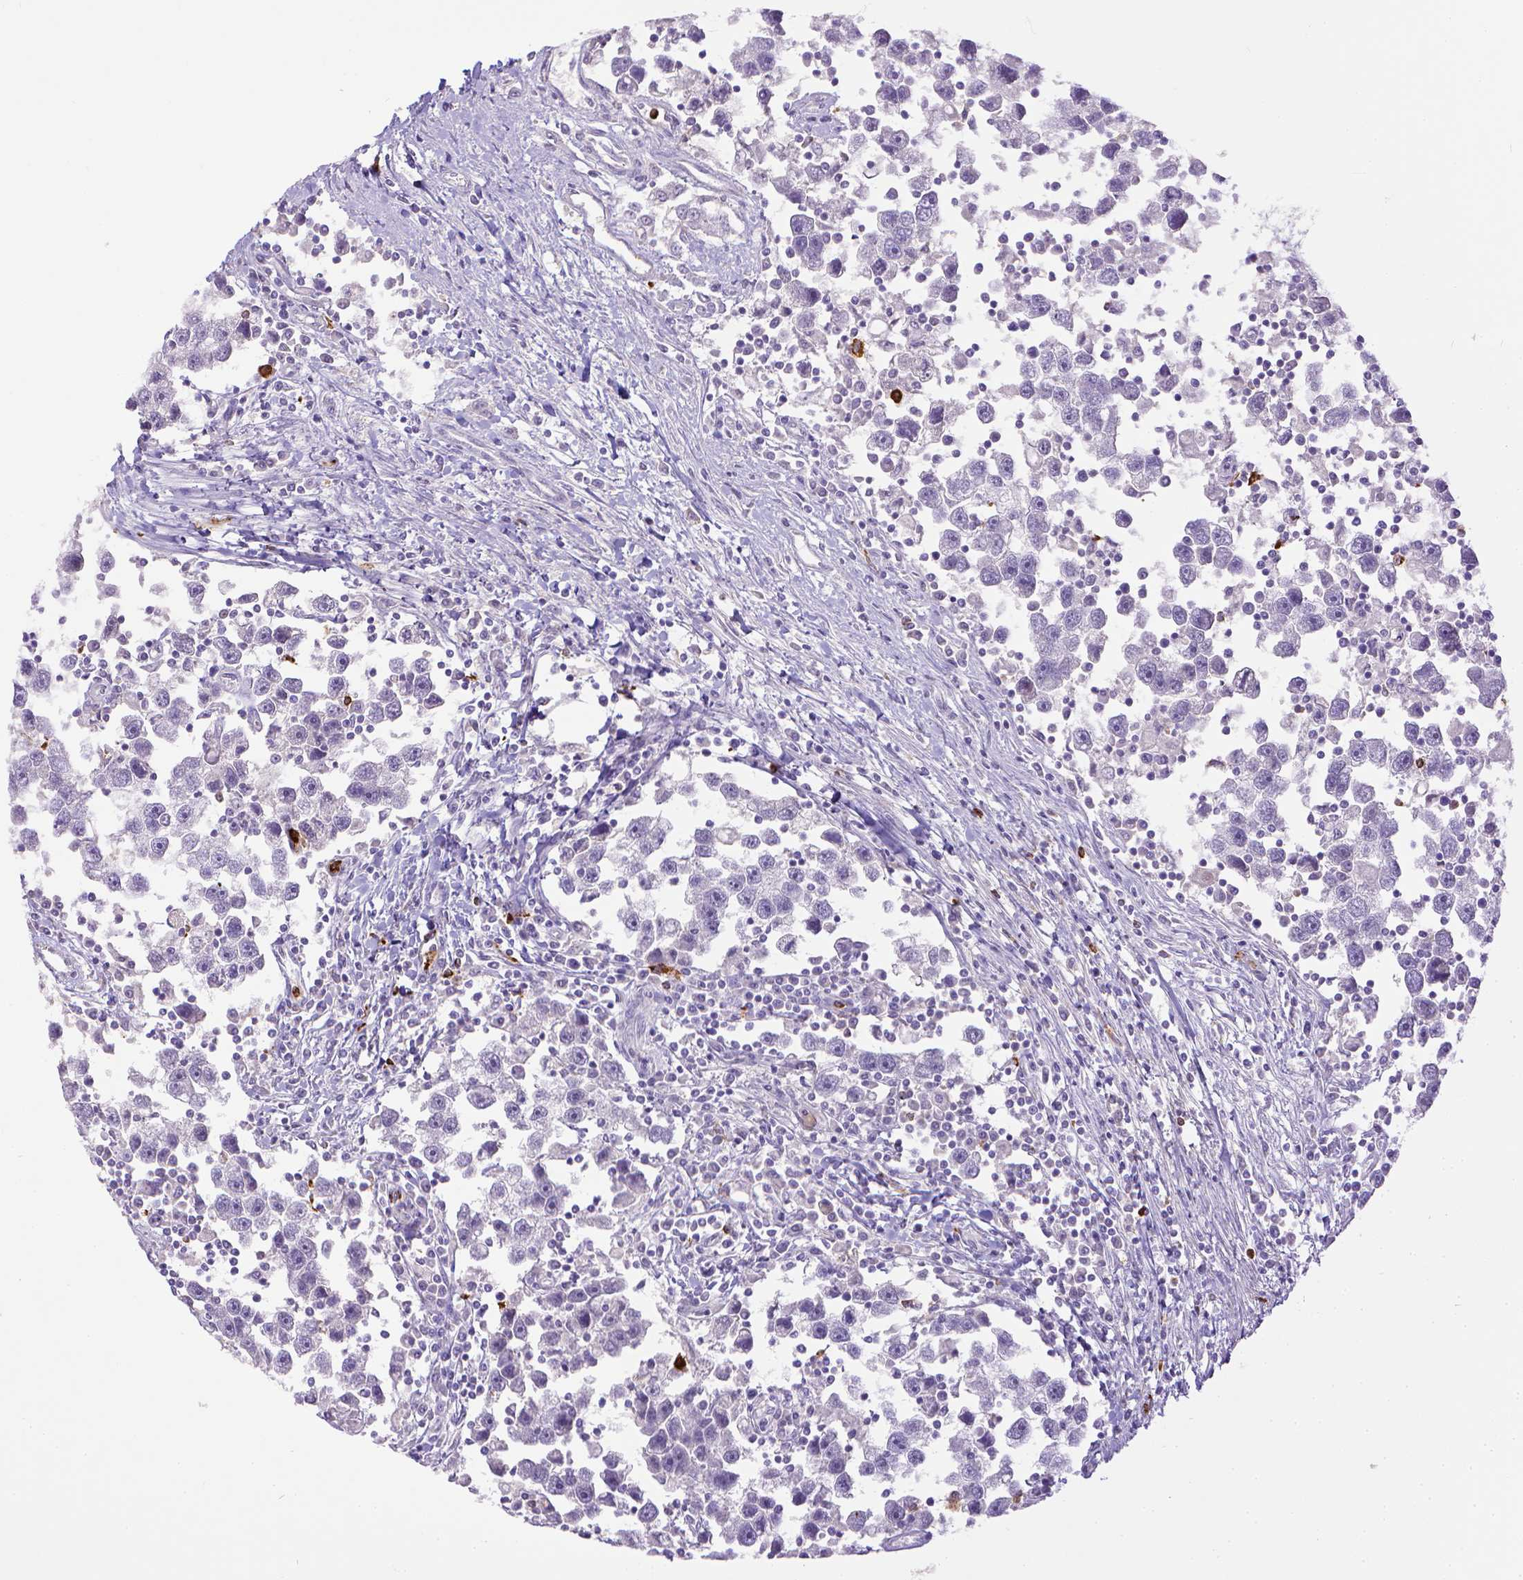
{"staining": {"intensity": "negative", "quantity": "none", "location": "none"}, "tissue": "testis cancer", "cell_type": "Tumor cells", "image_type": "cancer", "snomed": [{"axis": "morphology", "description": "Seminoma, NOS"}, {"axis": "topography", "description": "Testis"}], "caption": "Immunohistochemical staining of human testis cancer exhibits no significant expression in tumor cells. (DAB immunohistochemistry visualized using brightfield microscopy, high magnification).", "gene": "ITGAM", "patient": {"sex": "male", "age": 30}}